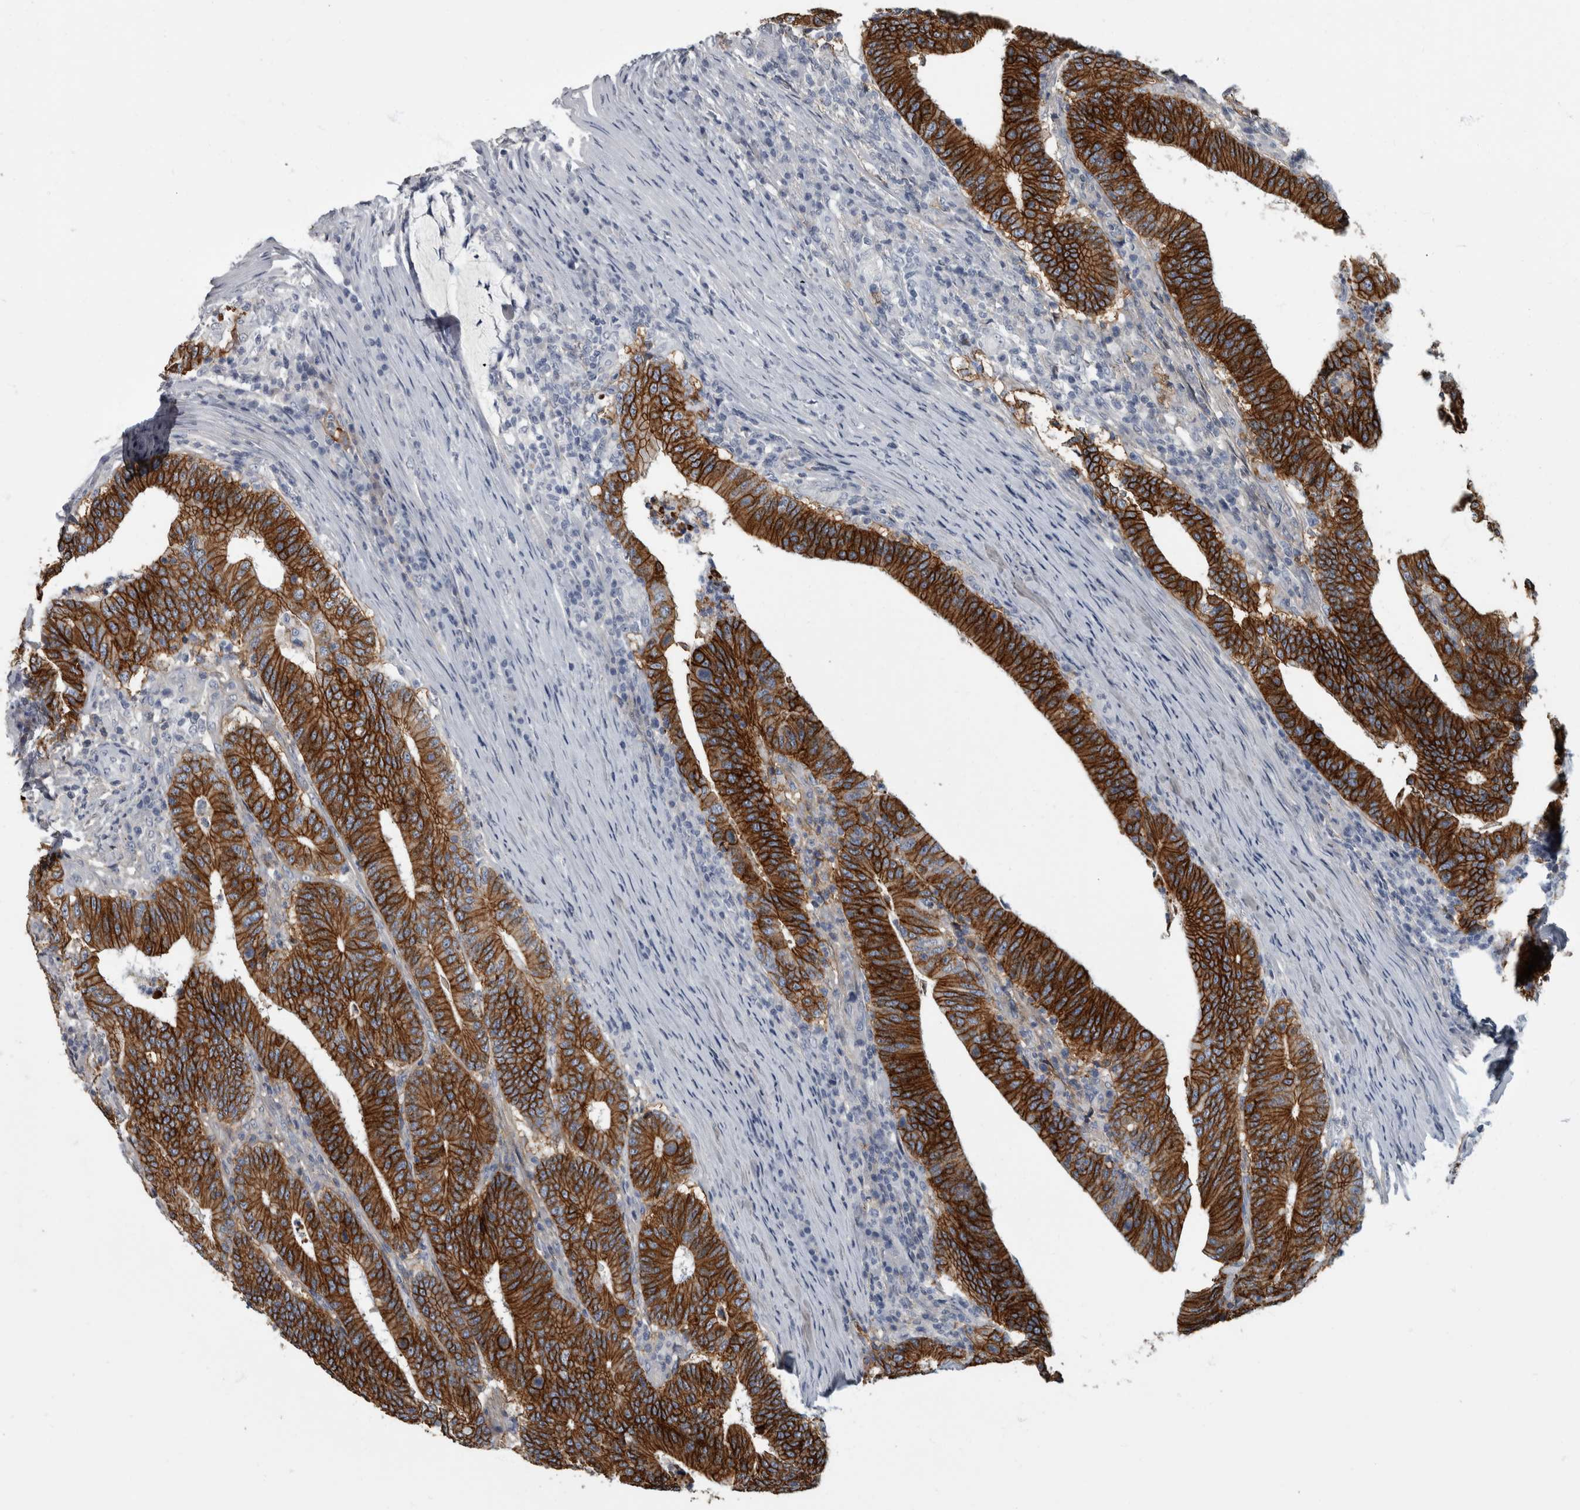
{"staining": {"intensity": "strong", "quantity": ">75%", "location": "cytoplasmic/membranous"}, "tissue": "colorectal cancer", "cell_type": "Tumor cells", "image_type": "cancer", "snomed": [{"axis": "morphology", "description": "Adenocarcinoma, NOS"}, {"axis": "topography", "description": "Colon"}], "caption": "Strong cytoplasmic/membranous expression is identified in approximately >75% of tumor cells in colorectal cancer.", "gene": "DSG2", "patient": {"sex": "female", "age": 66}}